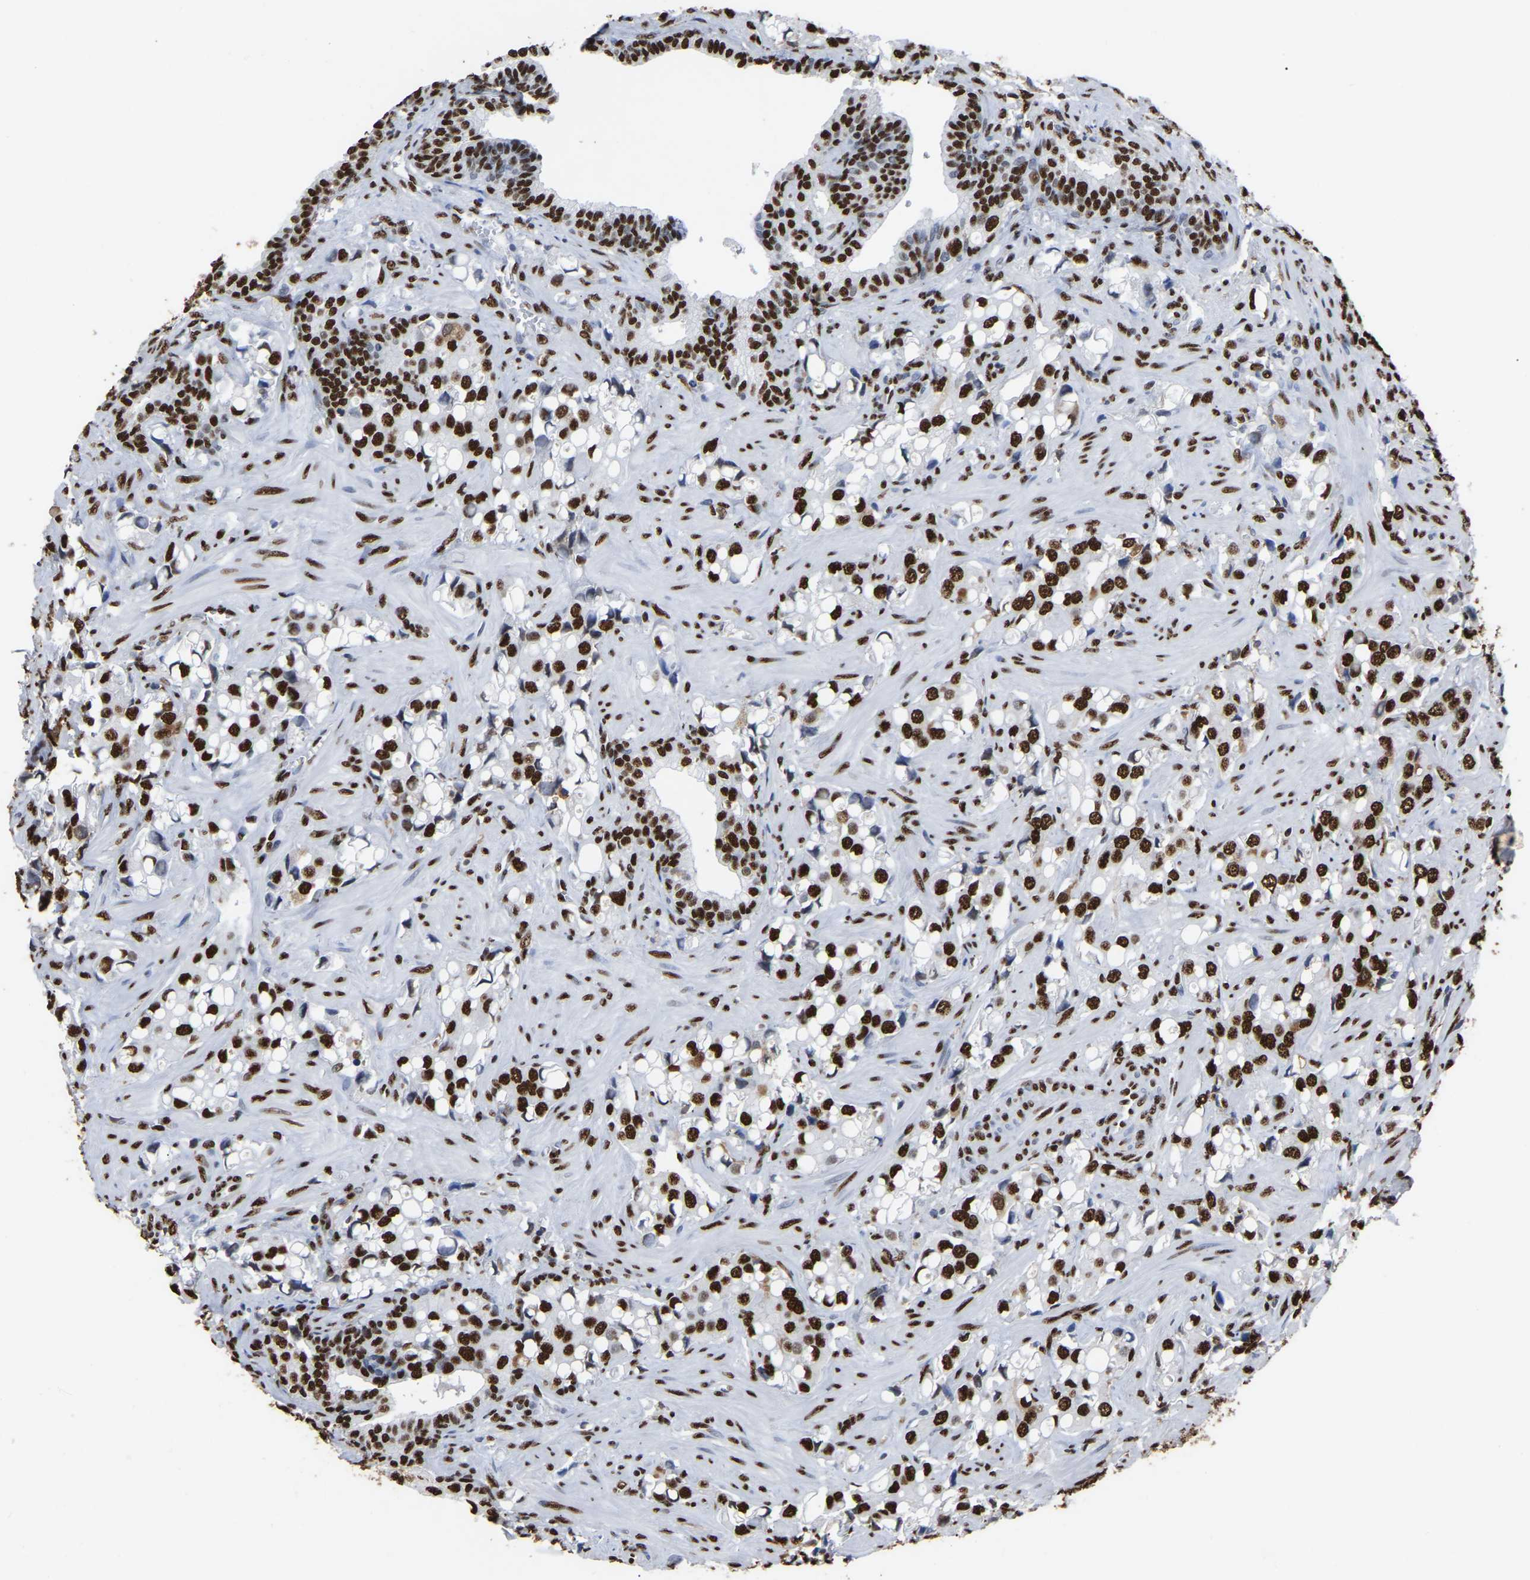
{"staining": {"intensity": "strong", "quantity": ">75%", "location": "nuclear"}, "tissue": "prostate cancer", "cell_type": "Tumor cells", "image_type": "cancer", "snomed": [{"axis": "morphology", "description": "Adenocarcinoma, High grade"}, {"axis": "topography", "description": "Prostate"}], "caption": "Prostate cancer stained with a protein marker exhibits strong staining in tumor cells.", "gene": "RBL2", "patient": {"sex": "male", "age": 52}}